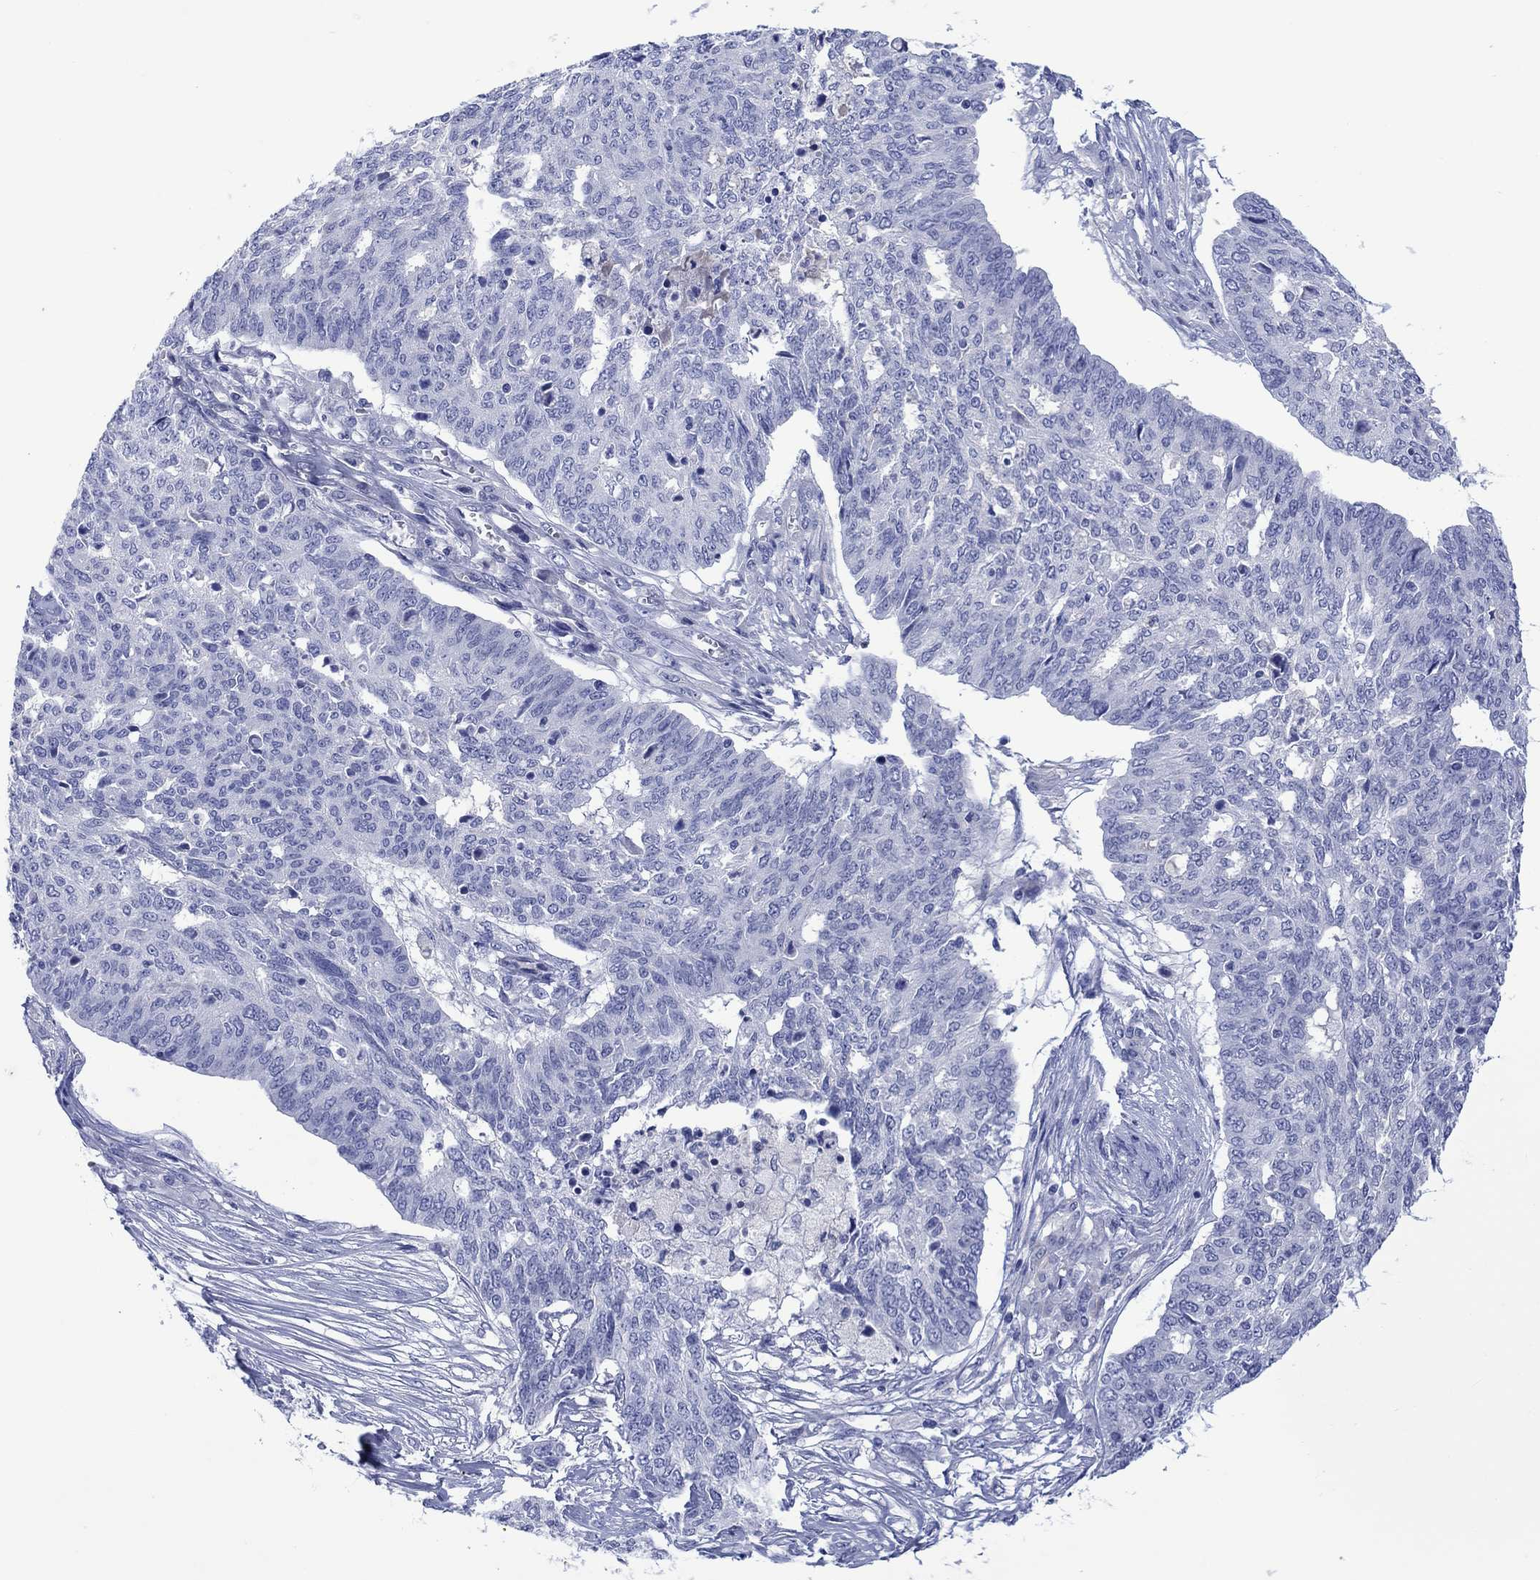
{"staining": {"intensity": "negative", "quantity": "none", "location": "none"}, "tissue": "ovarian cancer", "cell_type": "Tumor cells", "image_type": "cancer", "snomed": [{"axis": "morphology", "description": "Cystadenocarcinoma, serous, NOS"}, {"axis": "topography", "description": "Ovary"}], "caption": "Tumor cells are negative for protein expression in human ovarian cancer (serous cystadenocarcinoma).", "gene": "CACNG3", "patient": {"sex": "female", "age": 67}}